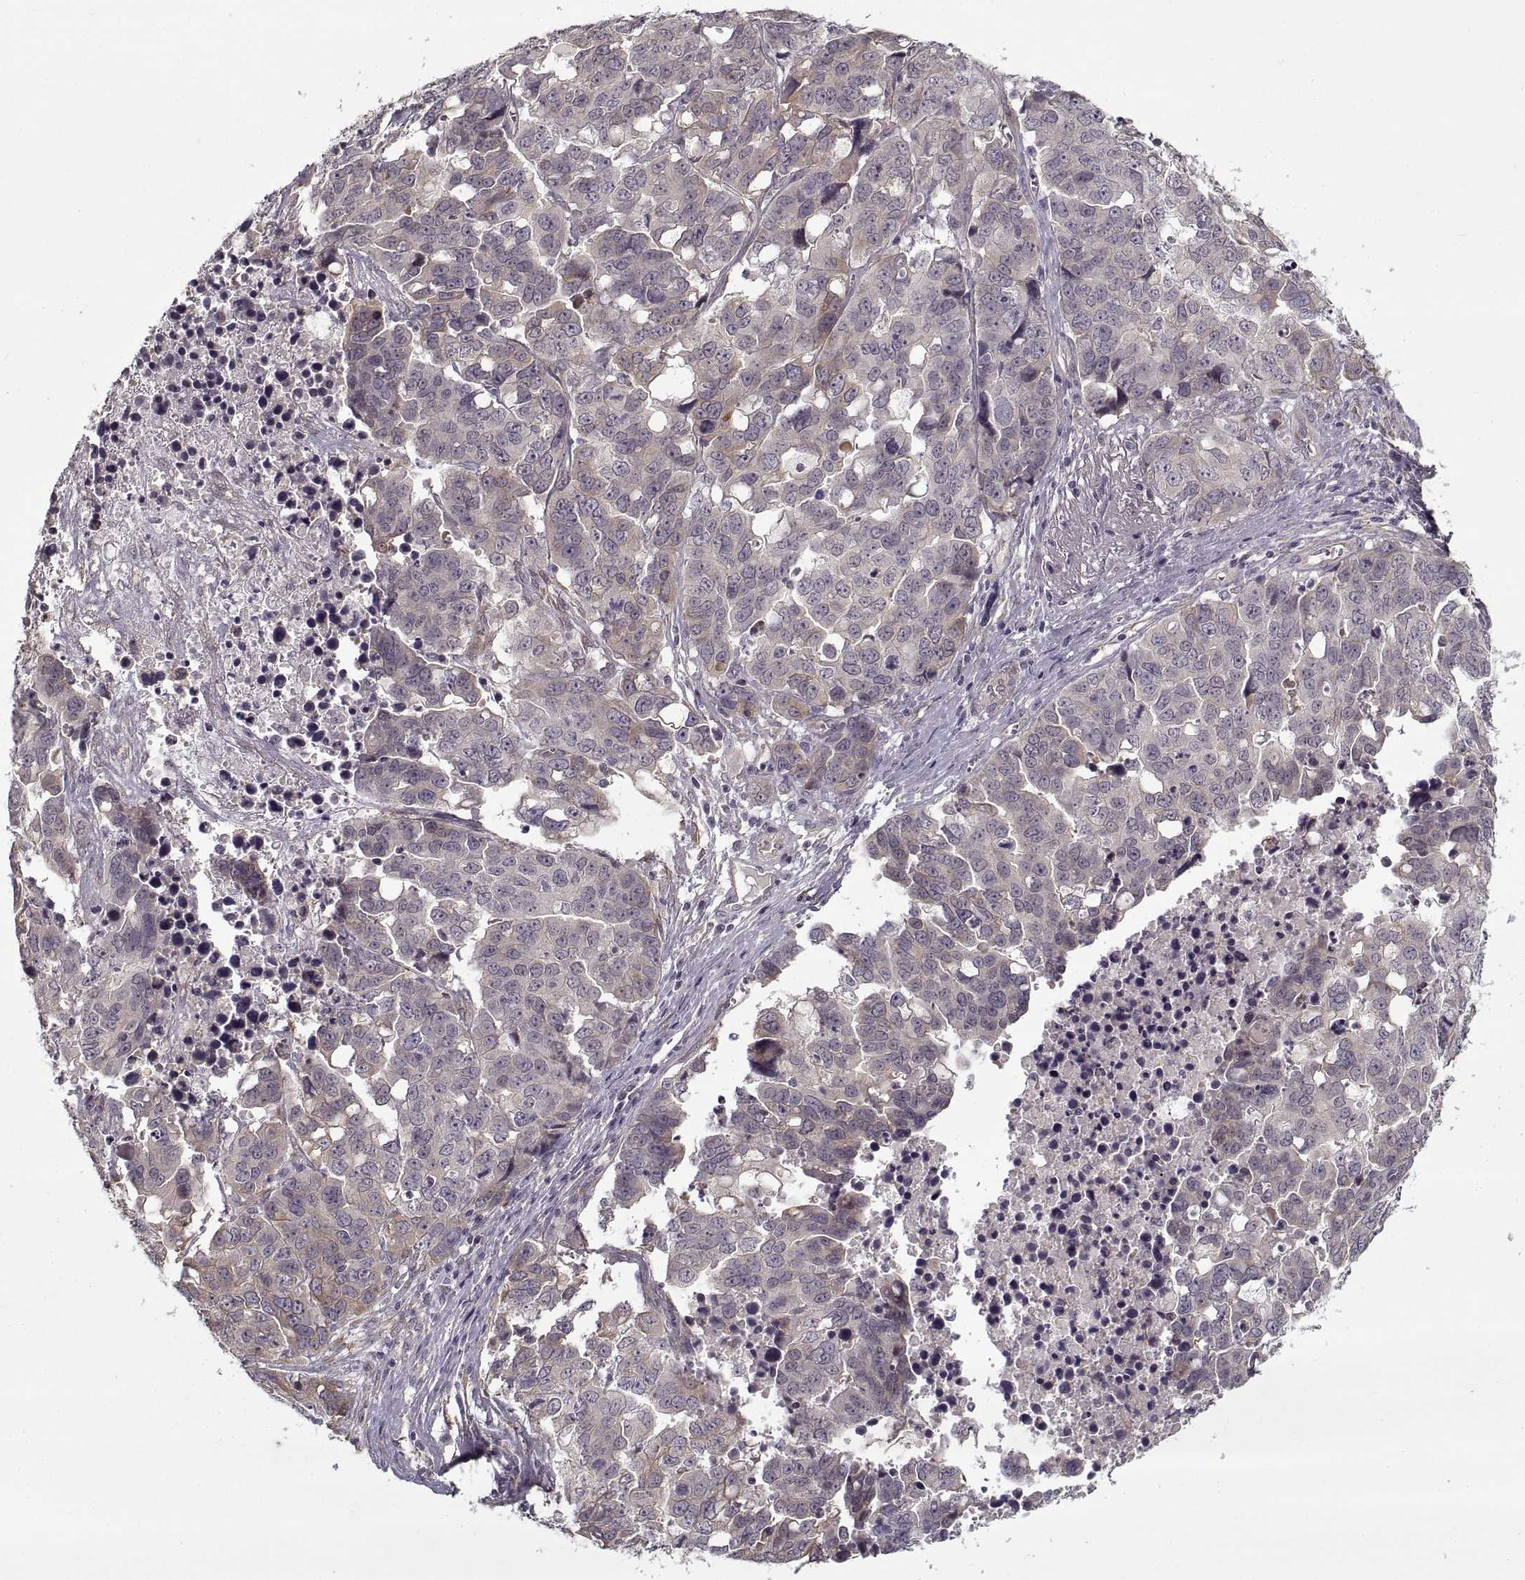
{"staining": {"intensity": "negative", "quantity": "none", "location": "none"}, "tissue": "ovarian cancer", "cell_type": "Tumor cells", "image_type": "cancer", "snomed": [{"axis": "morphology", "description": "Carcinoma, endometroid"}, {"axis": "topography", "description": "Ovary"}], "caption": "This is a image of immunohistochemistry (IHC) staining of endometroid carcinoma (ovarian), which shows no expression in tumor cells. The staining is performed using DAB (3,3'-diaminobenzidine) brown chromogen with nuclei counter-stained in using hematoxylin.", "gene": "LAMB2", "patient": {"sex": "female", "age": 78}}